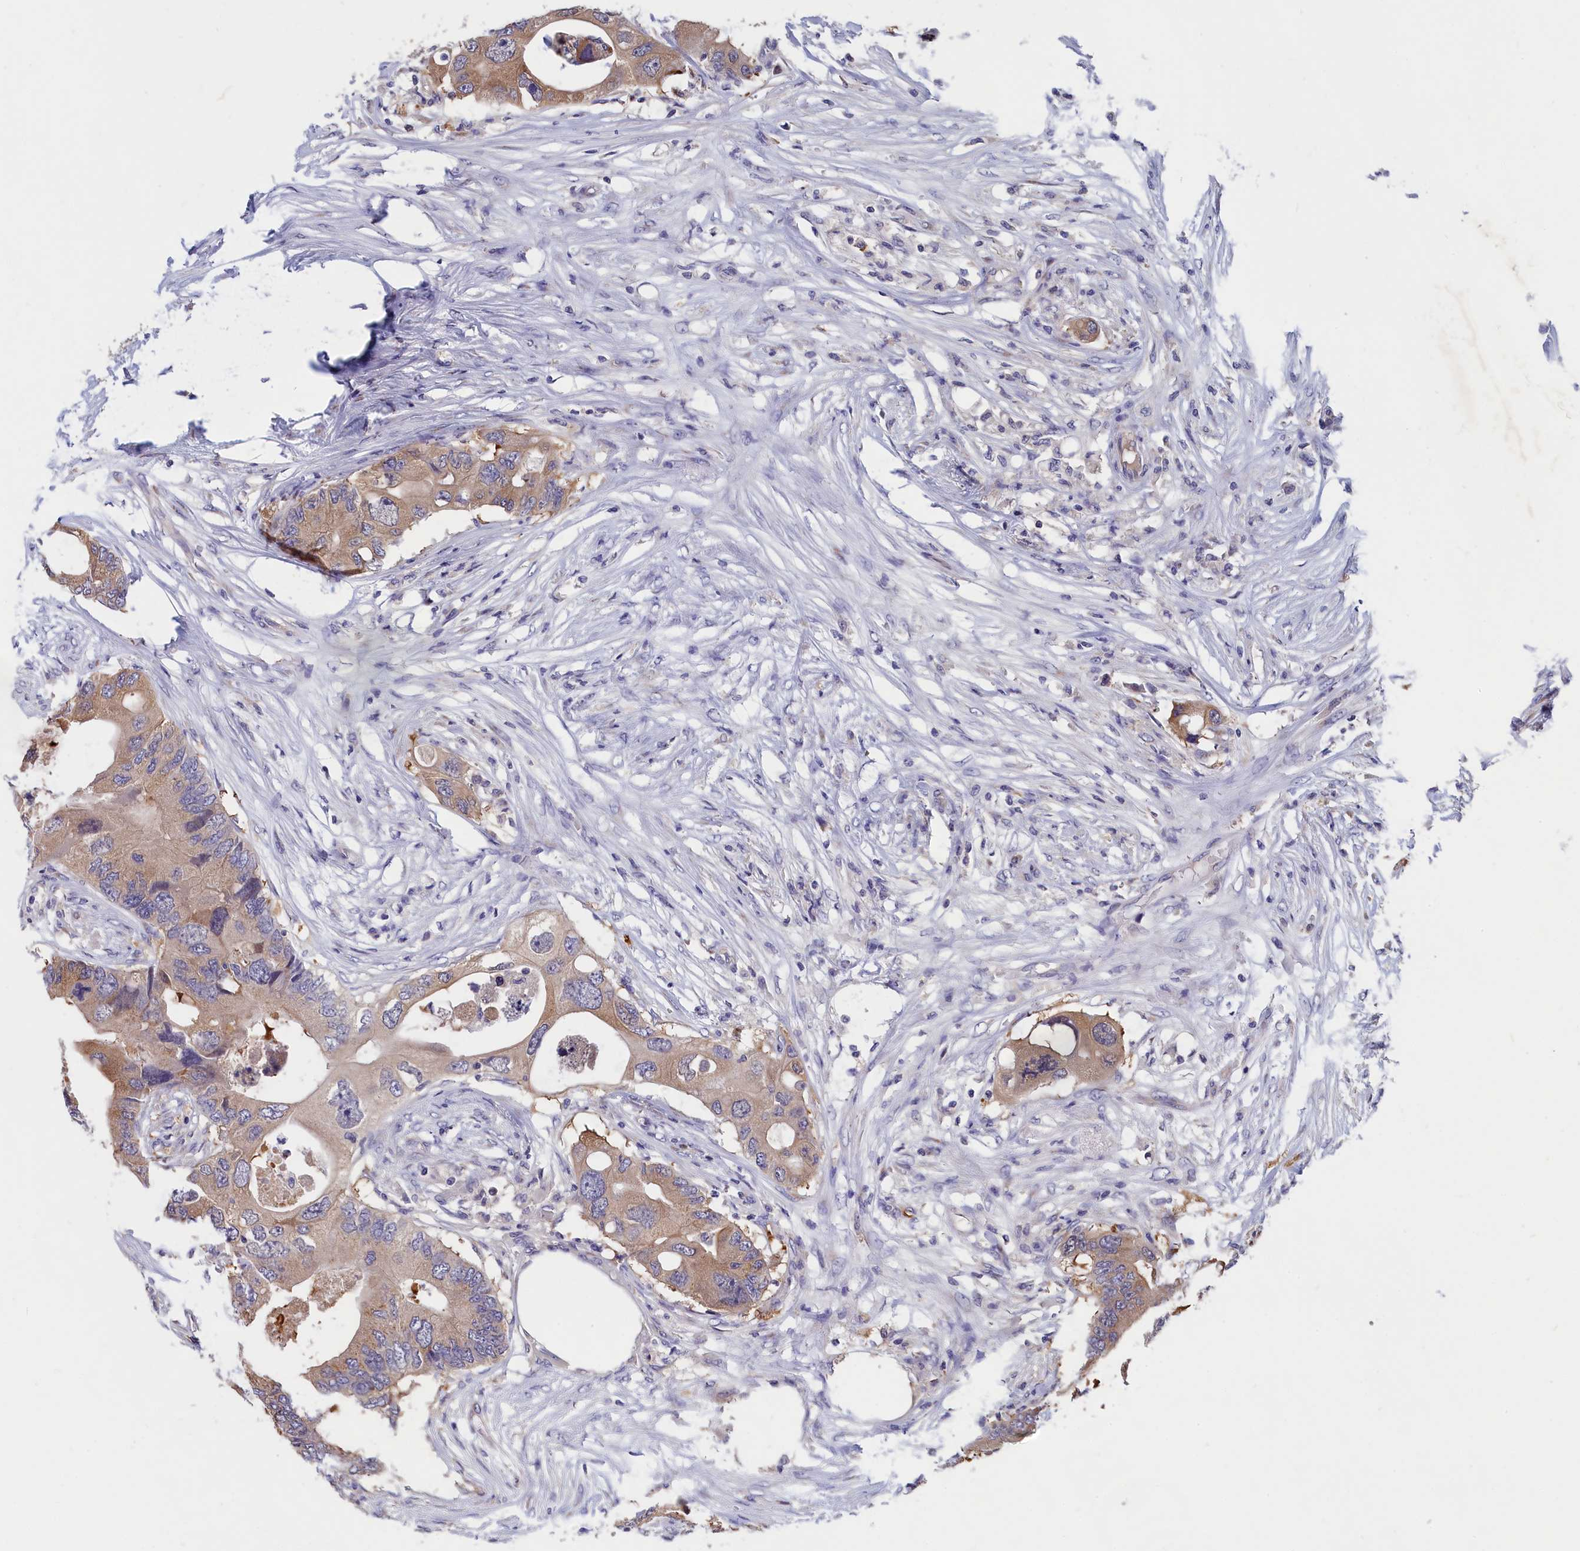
{"staining": {"intensity": "moderate", "quantity": "<25%", "location": "cytoplasmic/membranous"}, "tissue": "colorectal cancer", "cell_type": "Tumor cells", "image_type": "cancer", "snomed": [{"axis": "morphology", "description": "Adenocarcinoma, NOS"}, {"axis": "topography", "description": "Colon"}], "caption": "Immunohistochemistry histopathology image of colorectal cancer stained for a protein (brown), which reveals low levels of moderate cytoplasmic/membranous positivity in about <25% of tumor cells.", "gene": "ABCC8", "patient": {"sex": "male", "age": 71}}